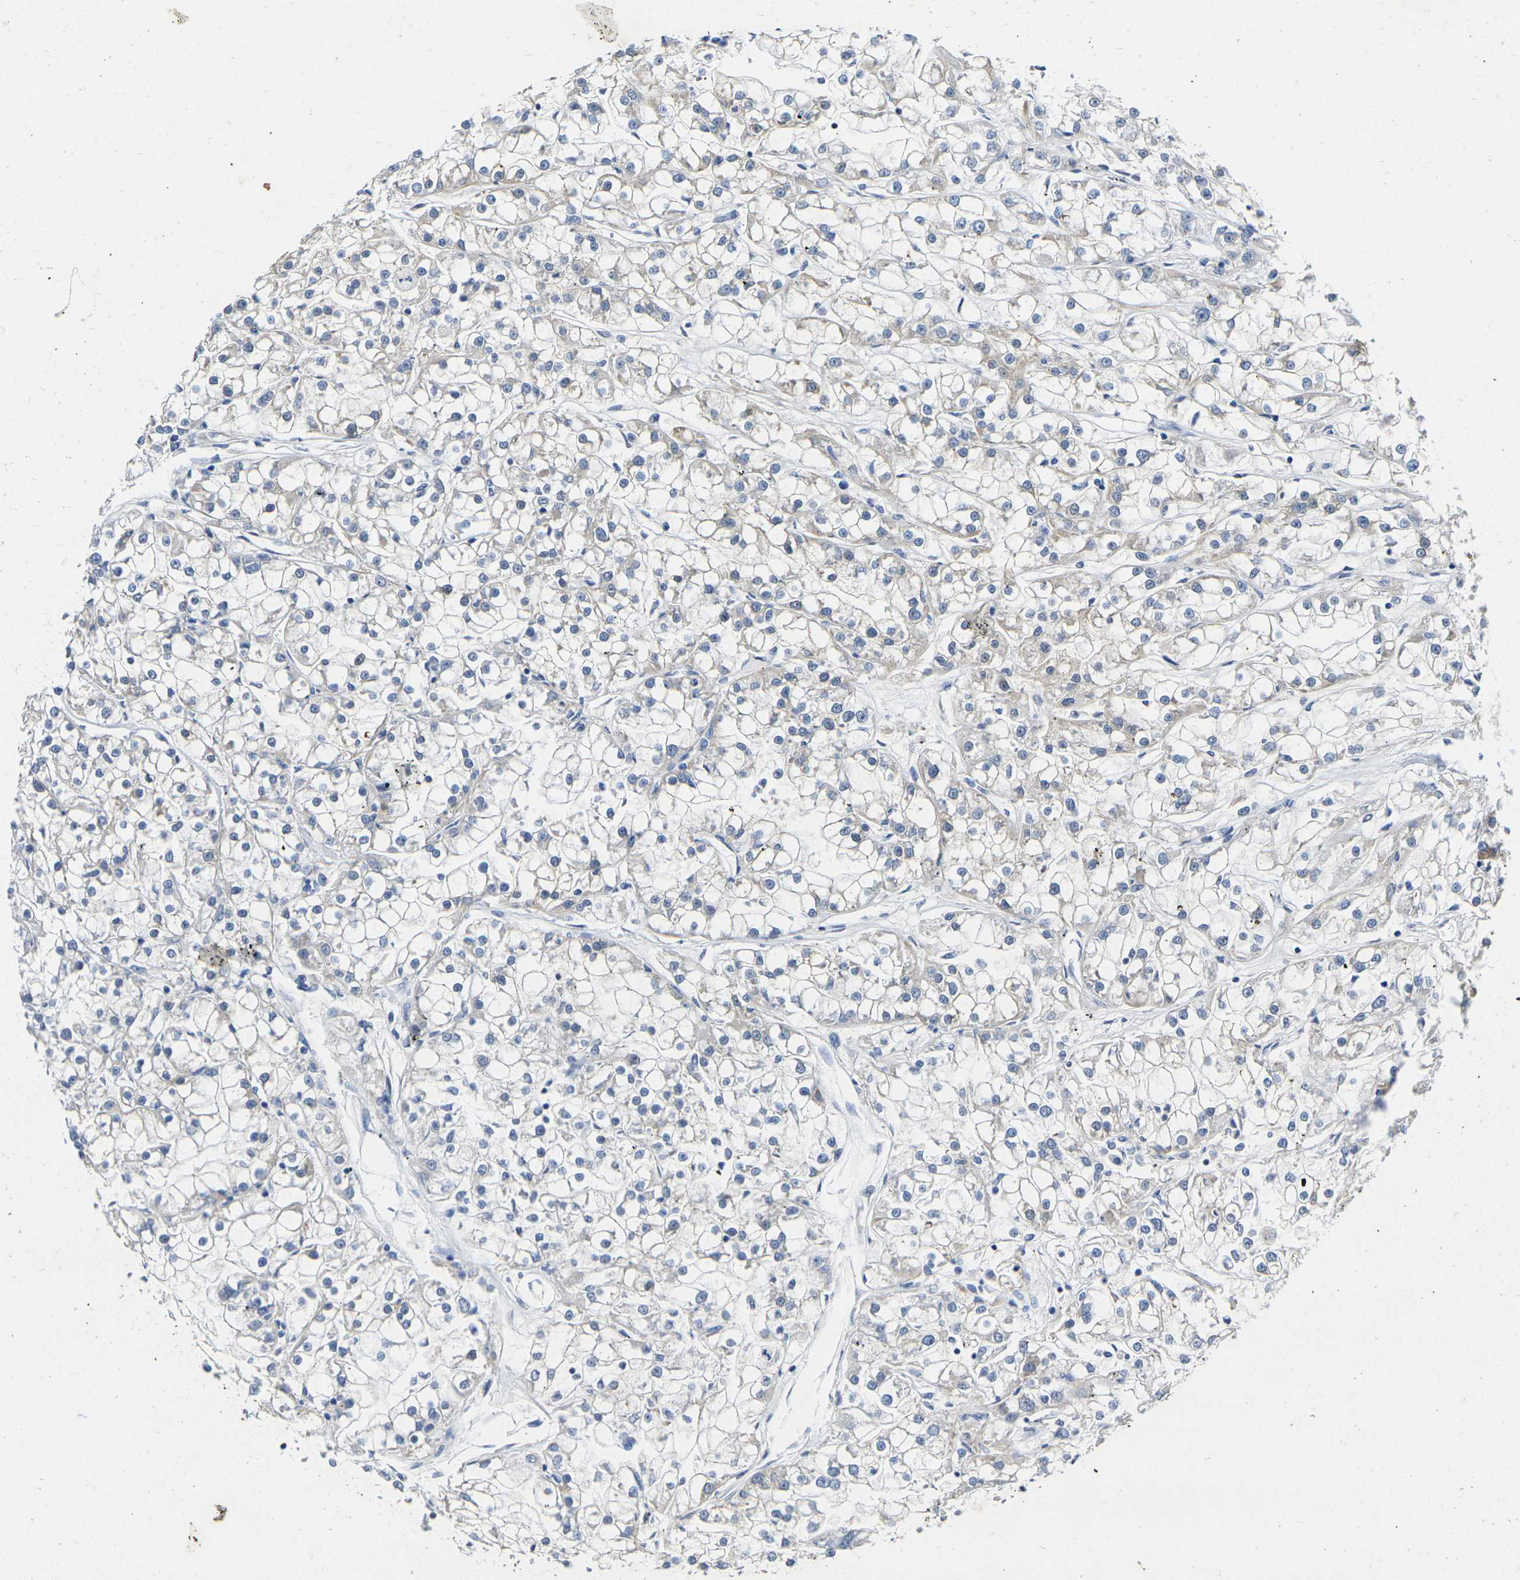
{"staining": {"intensity": "negative", "quantity": "none", "location": "none"}, "tissue": "renal cancer", "cell_type": "Tumor cells", "image_type": "cancer", "snomed": [{"axis": "morphology", "description": "Adenocarcinoma, NOS"}, {"axis": "topography", "description": "Kidney"}], "caption": "Tumor cells are negative for brown protein staining in renal cancer (adenocarcinoma).", "gene": "NOCT", "patient": {"sex": "female", "age": 52}}